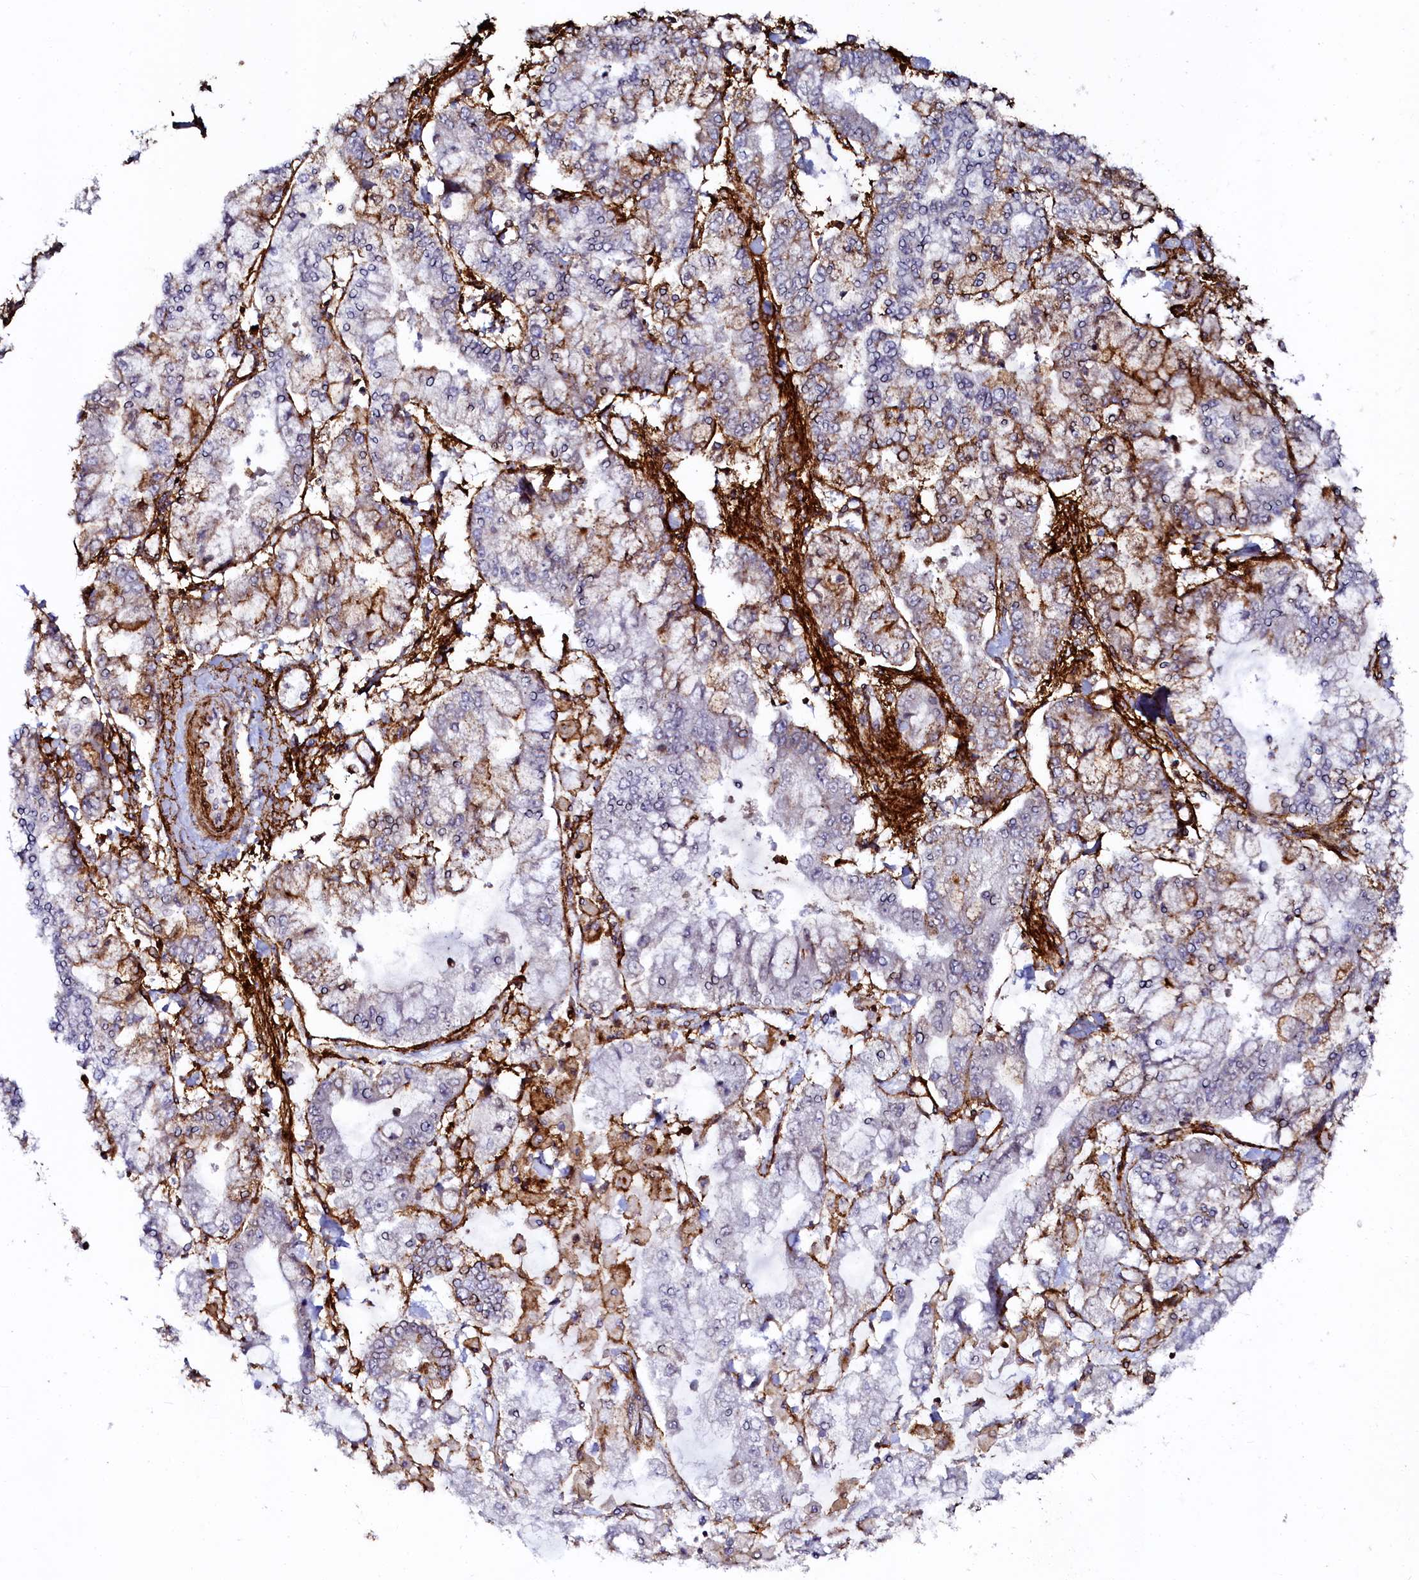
{"staining": {"intensity": "moderate", "quantity": "<25%", "location": "cytoplasmic/membranous"}, "tissue": "stomach cancer", "cell_type": "Tumor cells", "image_type": "cancer", "snomed": [{"axis": "morphology", "description": "Normal tissue, NOS"}, {"axis": "morphology", "description": "Adenocarcinoma, NOS"}, {"axis": "topography", "description": "Stomach, upper"}, {"axis": "topography", "description": "Stomach"}], "caption": "Immunohistochemical staining of human stomach adenocarcinoma shows low levels of moderate cytoplasmic/membranous protein positivity in about <25% of tumor cells. The staining is performed using DAB brown chromogen to label protein expression. The nuclei are counter-stained blue using hematoxylin.", "gene": "AAAS", "patient": {"sex": "male", "age": 76}}